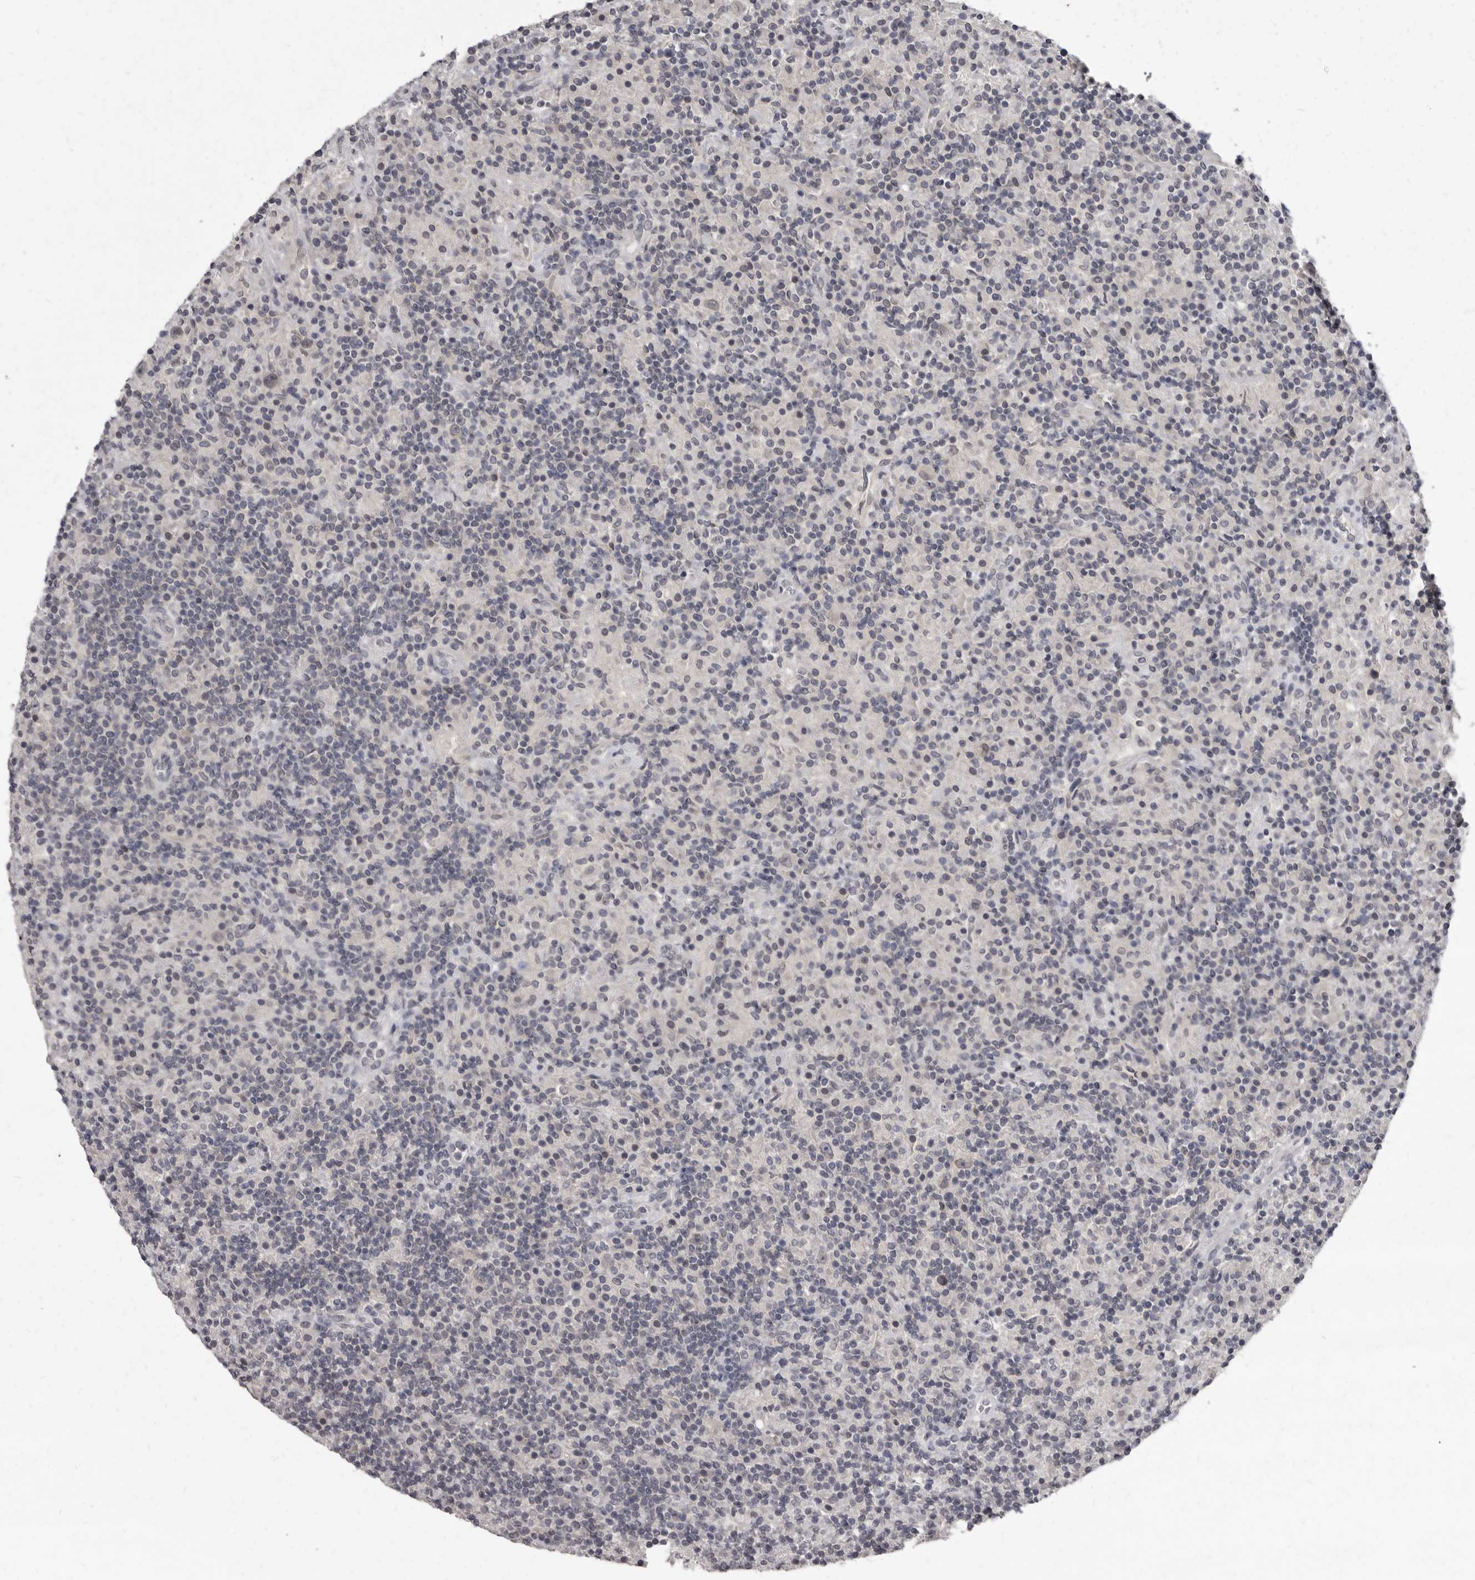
{"staining": {"intensity": "negative", "quantity": "none", "location": "none"}, "tissue": "lymphoma", "cell_type": "Tumor cells", "image_type": "cancer", "snomed": [{"axis": "morphology", "description": "Hodgkin's disease, NOS"}, {"axis": "topography", "description": "Lymph node"}], "caption": "This is an immunohistochemistry histopathology image of human lymphoma. There is no expression in tumor cells.", "gene": "SULT1E1", "patient": {"sex": "male", "age": 70}}